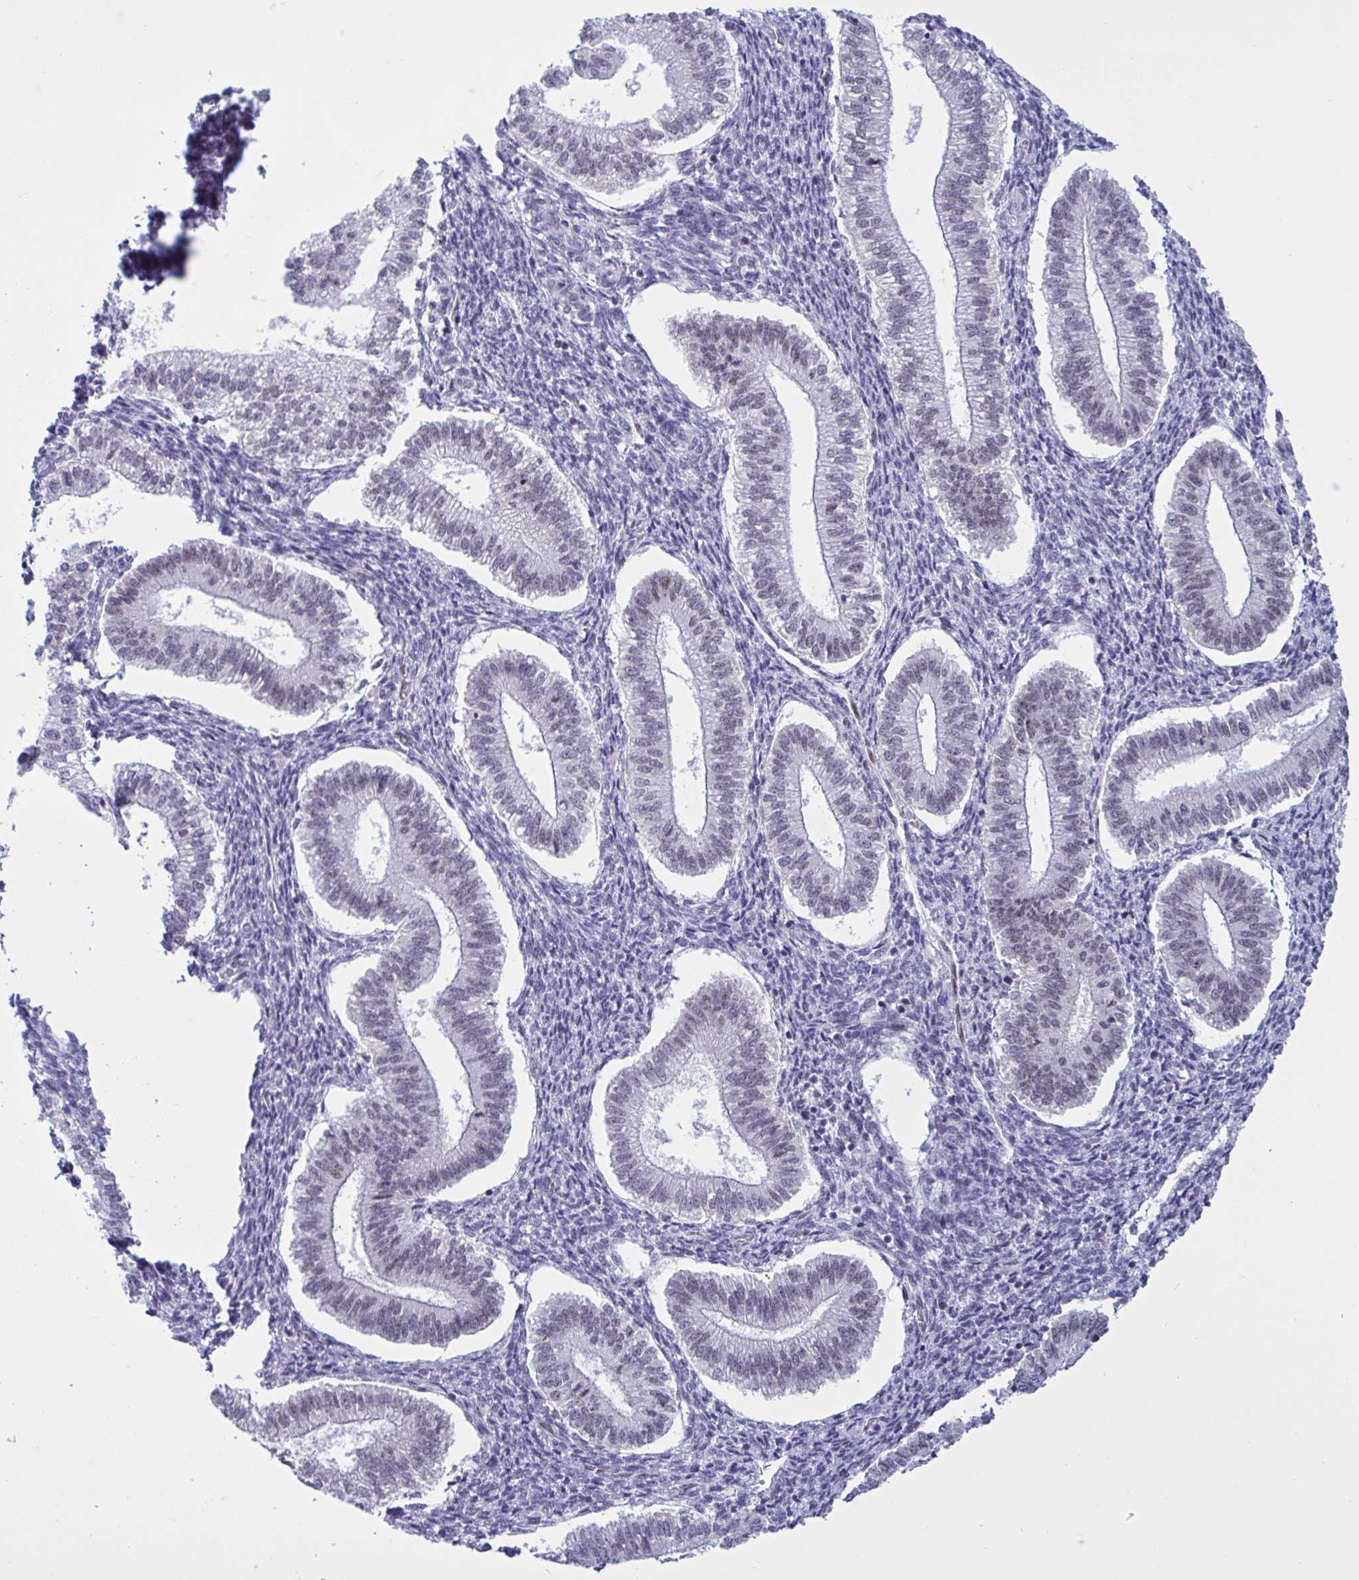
{"staining": {"intensity": "negative", "quantity": "none", "location": "none"}, "tissue": "endometrium", "cell_type": "Cells in endometrial stroma", "image_type": "normal", "snomed": [{"axis": "morphology", "description": "Normal tissue, NOS"}, {"axis": "topography", "description": "Endometrium"}], "caption": "Cells in endometrial stroma are negative for protein expression in normal human endometrium. Nuclei are stained in blue.", "gene": "PPP1R10", "patient": {"sex": "female", "age": 25}}